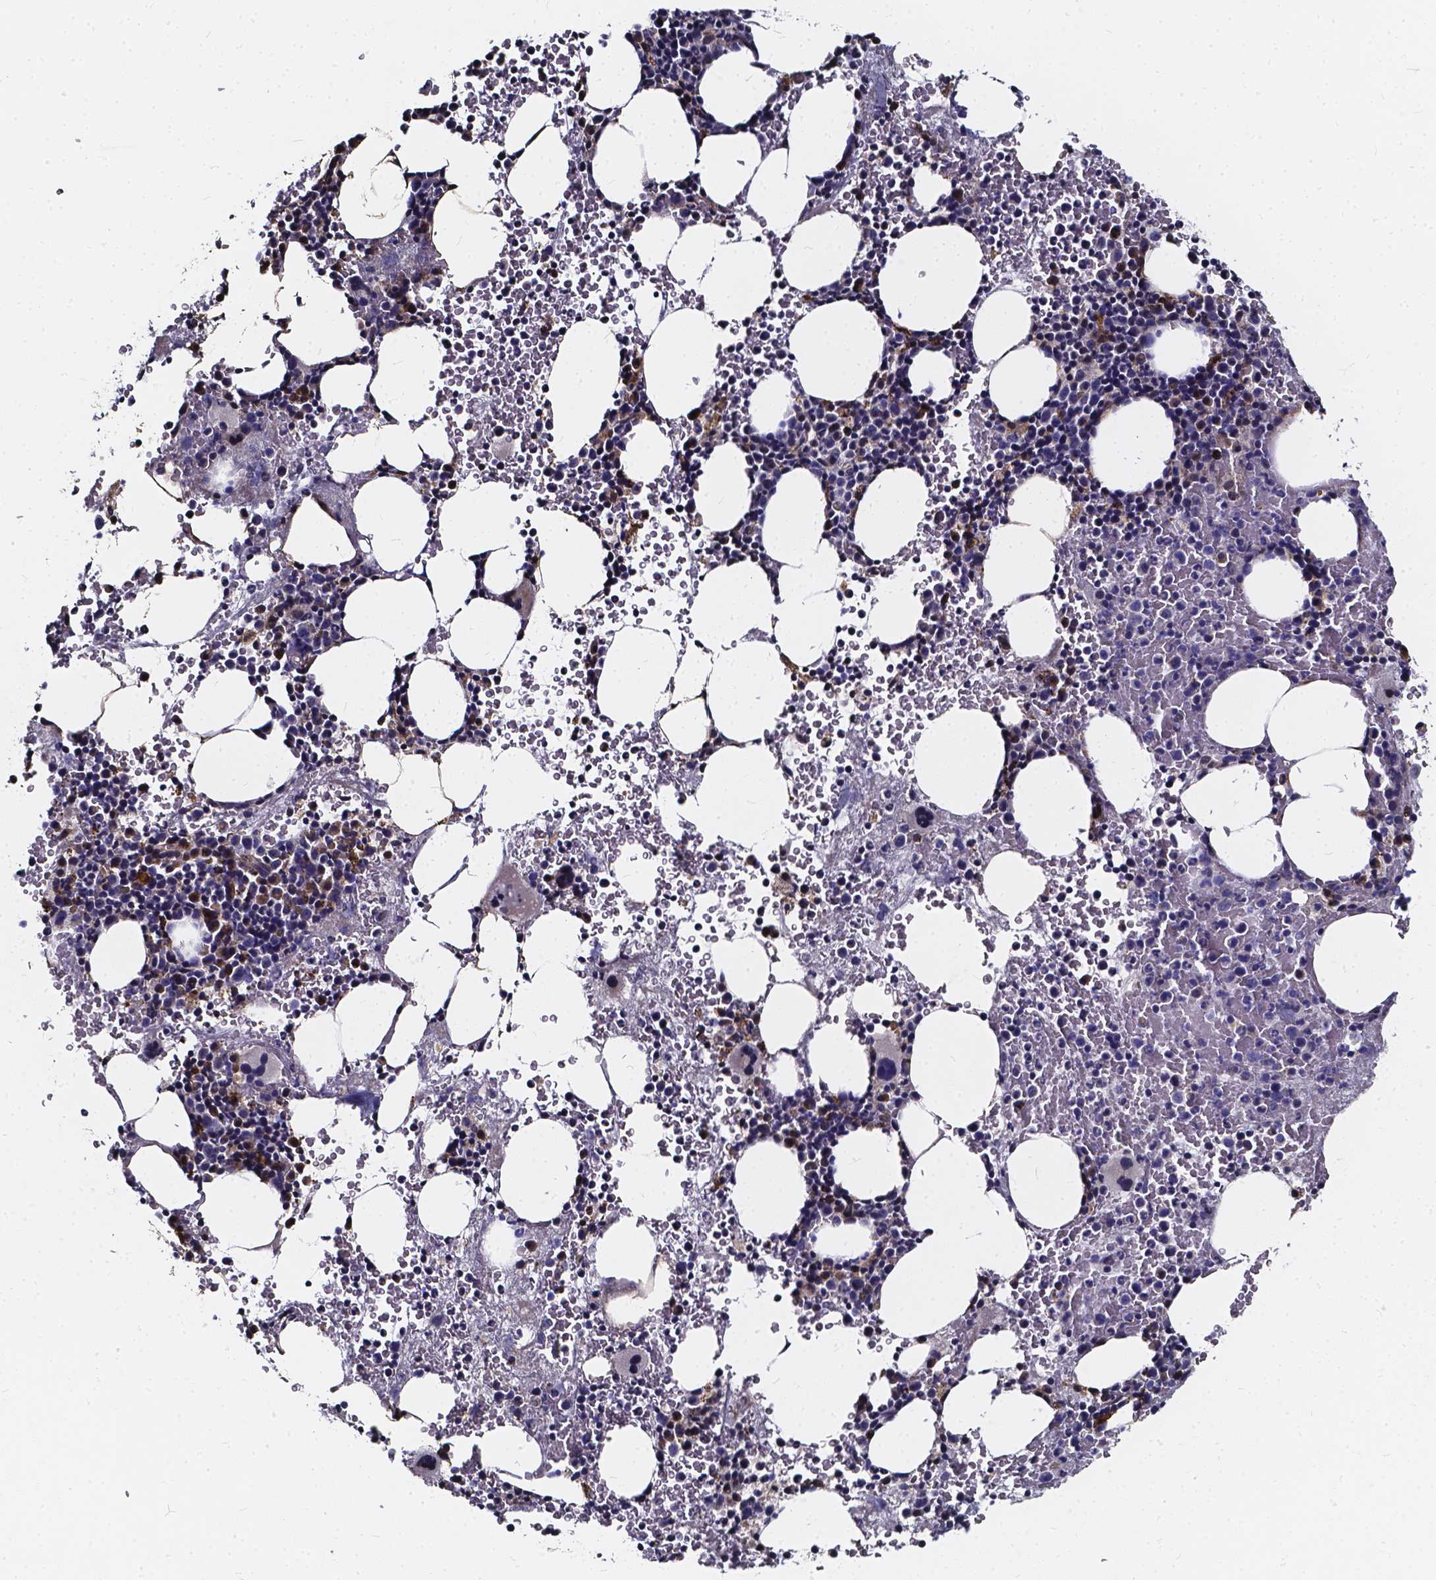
{"staining": {"intensity": "moderate", "quantity": "<25%", "location": "cytoplasmic/membranous"}, "tissue": "bone marrow", "cell_type": "Hematopoietic cells", "image_type": "normal", "snomed": [{"axis": "morphology", "description": "Normal tissue, NOS"}, {"axis": "topography", "description": "Bone marrow"}], "caption": "Benign bone marrow exhibits moderate cytoplasmic/membranous expression in about <25% of hematopoietic cells Using DAB (brown) and hematoxylin (blue) stains, captured at high magnification using brightfield microscopy..", "gene": "SOWAHA", "patient": {"sex": "female", "age": 56}}